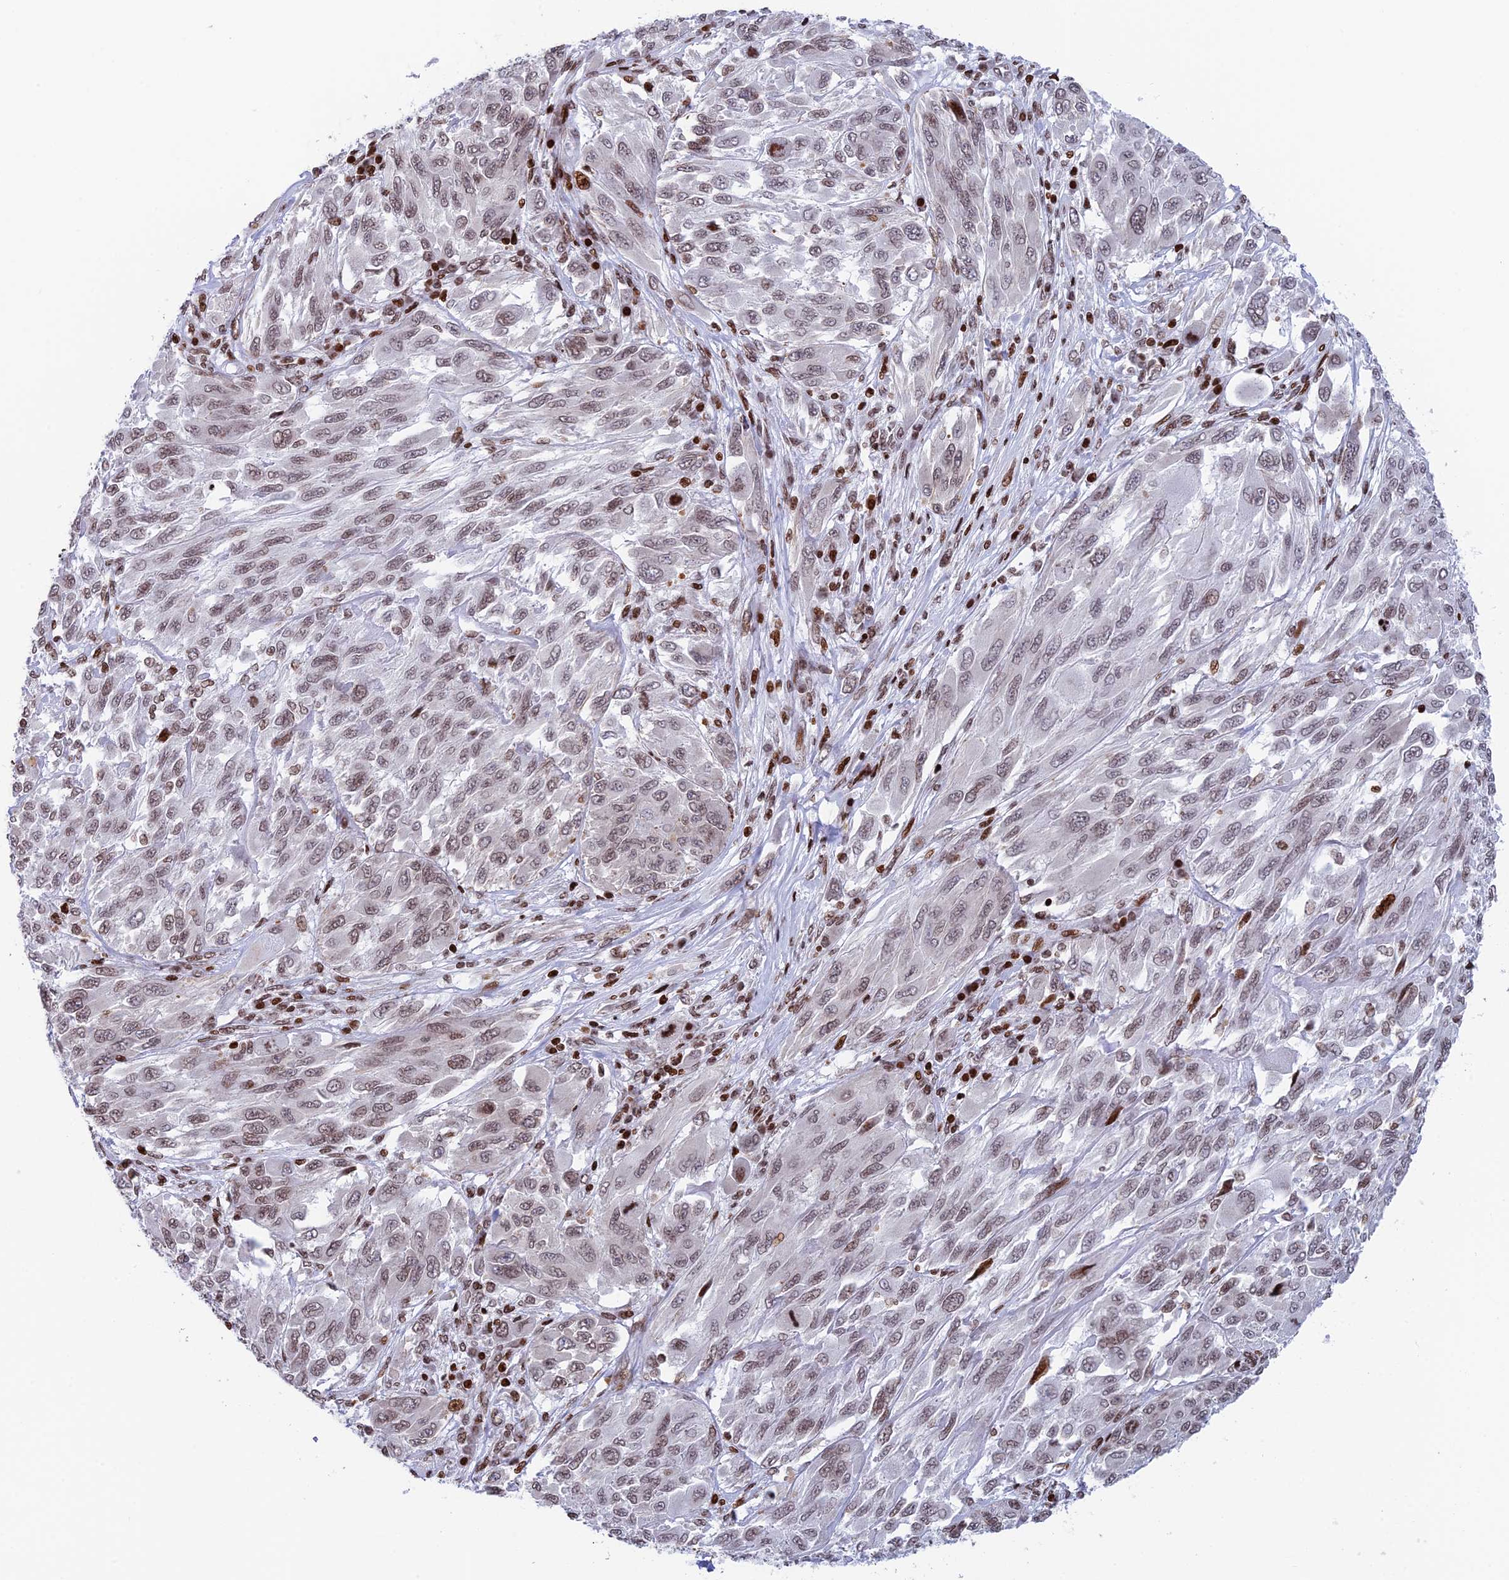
{"staining": {"intensity": "weak", "quantity": ">75%", "location": "nuclear"}, "tissue": "melanoma", "cell_type": "Tumor cells", "image_type": "cancer", "snomed": [{"axis": "morphology", "description": "Malignant melanoma, NOS"}, {"axis": "topography", "description": "Skin"}], "caption": "A brown stain shows weak nuclear positivity of a protein in melanoma tumor cells.", "gene": "RPAP1", "patient": {"sex": "female", "age": 91}}